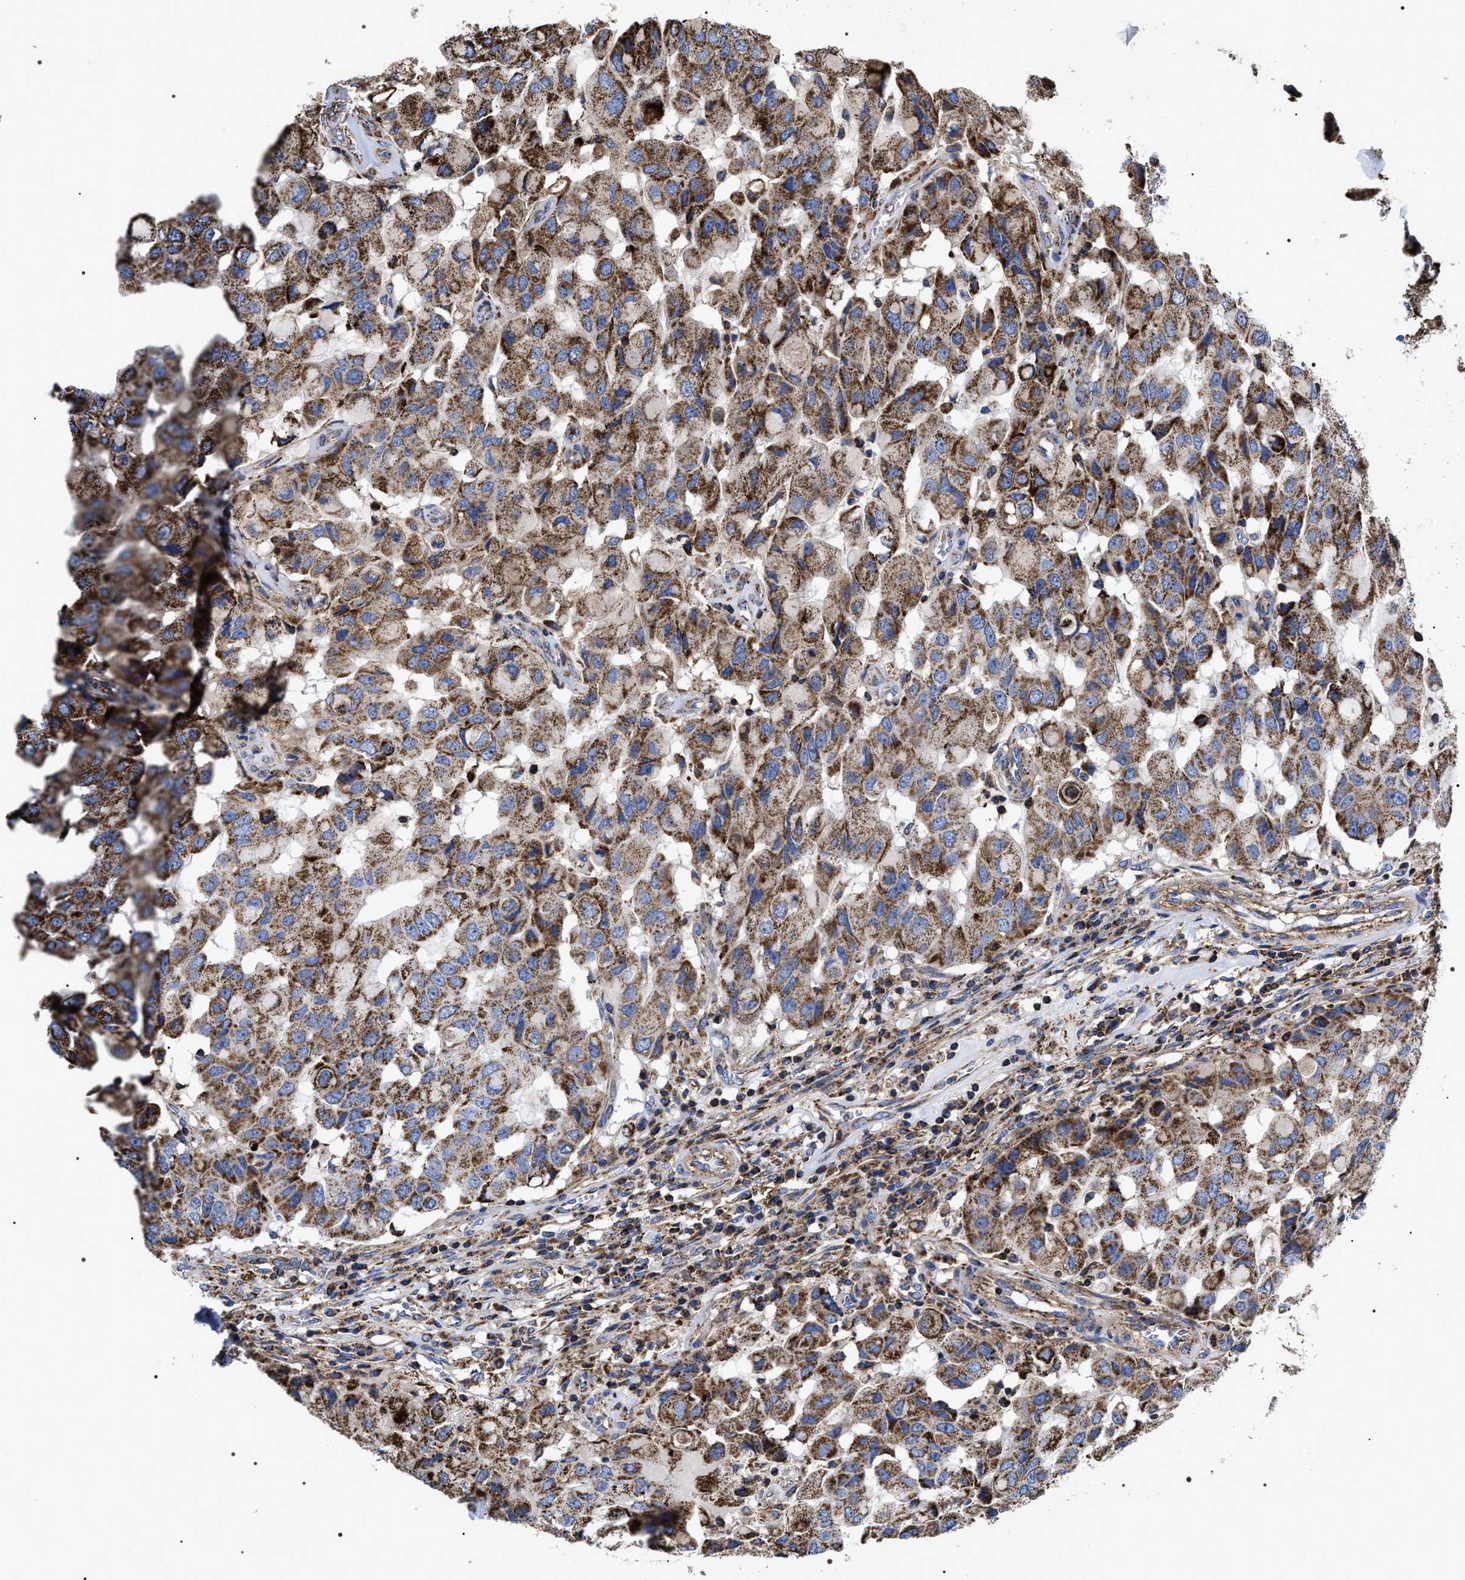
{"staining": {"intensity": "strong", "quantity": ">75%", "location": "cytoplasmic/membranous"}, "tissue": "breast cancer", "cell_type": "Tumor cells", "image_type": "cancer", "snomed": [{"axis": "morphology", "description": "Duct carcinoma"}, {"axis": "topography", "description": "Breast"}], "caption": "The photomicrograph shows a brown stain indicating the presence of a protein in the cytoplasmic/membranous of tumor cells in breast cancer.", "gene": "COG5", "patient": {"sex": "female", "age": 27}}